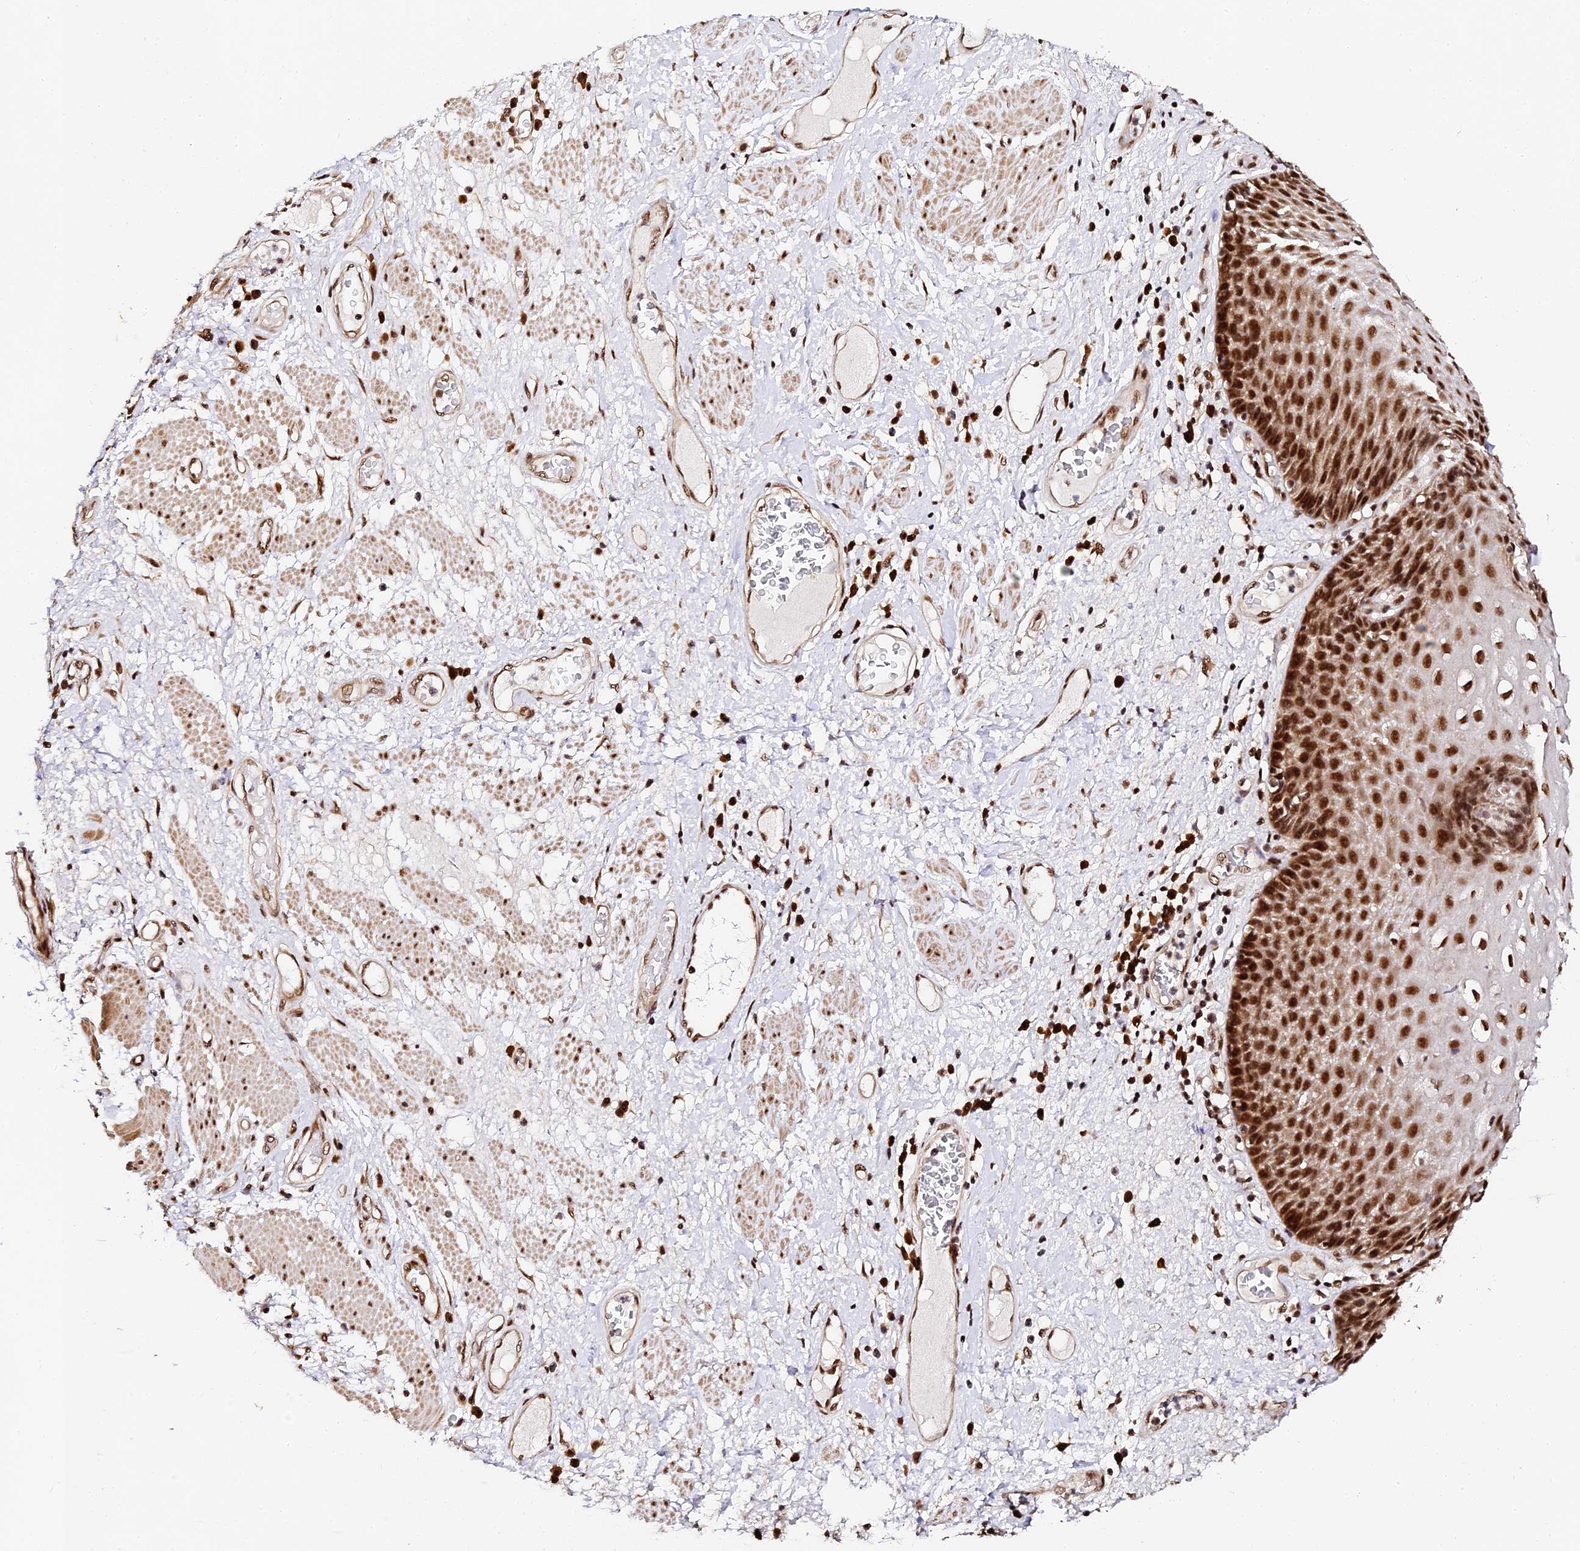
{"staining": {"intensity": "strong", "quantity": ">75%", "location": "nuclear"}, "tissue": "esophagus", "cell_type": "Squamous epithelial cells", "image_type": "normal", "snomed": [{"axis": "morphology", "description": "Normal tissue, NOS"}, {"axis": "morphology", "description": "Adenocarcinoma, NOS"}, {"axis": "topography", "description": "Esophagus"}], "caption": "The histopathology image demonstrates staining of normal esophagus, revealing strong nuclear protein staining (brown color) within squamous epithelial cells.", "gene": "MCRS1", "patient": {"sex": "male", "age": 62}}